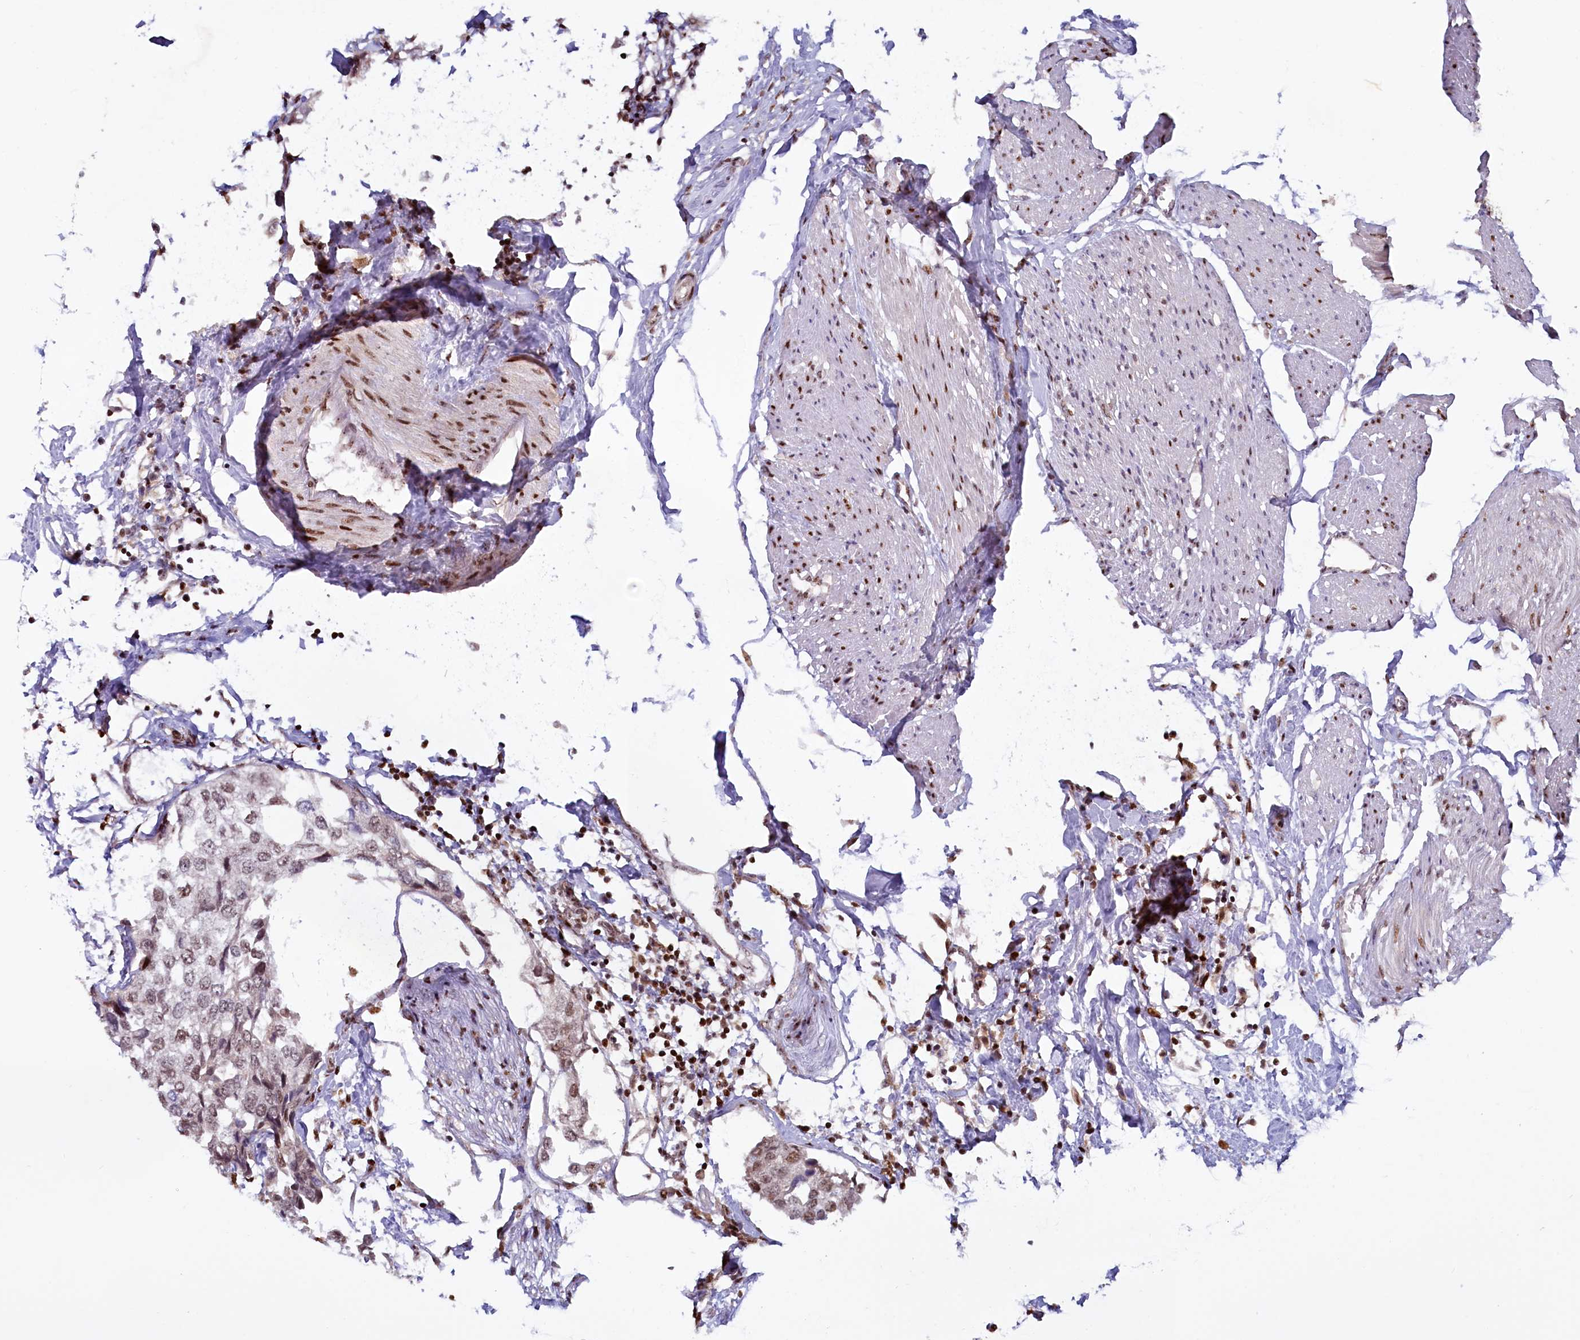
{"staining": {"intensity": "weak", "quantity": ">75%", "location": "nuclear"}, "tissue": "urothelial cancer", "cell_type": "Tumor cells", "image_type": "cancer", "snomed": [{"axis": "morphology", "description": "Urothelial carcinoma, High grade"}, {"axis": "topography", "description": "Urinary bladder"}], "caption": "Human high-grade urothelial carcinoma stained for a protein (brown) reveals weak nuclear positive positivity in about >75% of tumor cells.", "gene": "TCOF1", "patient": {"sex": "male", "age": 64}}